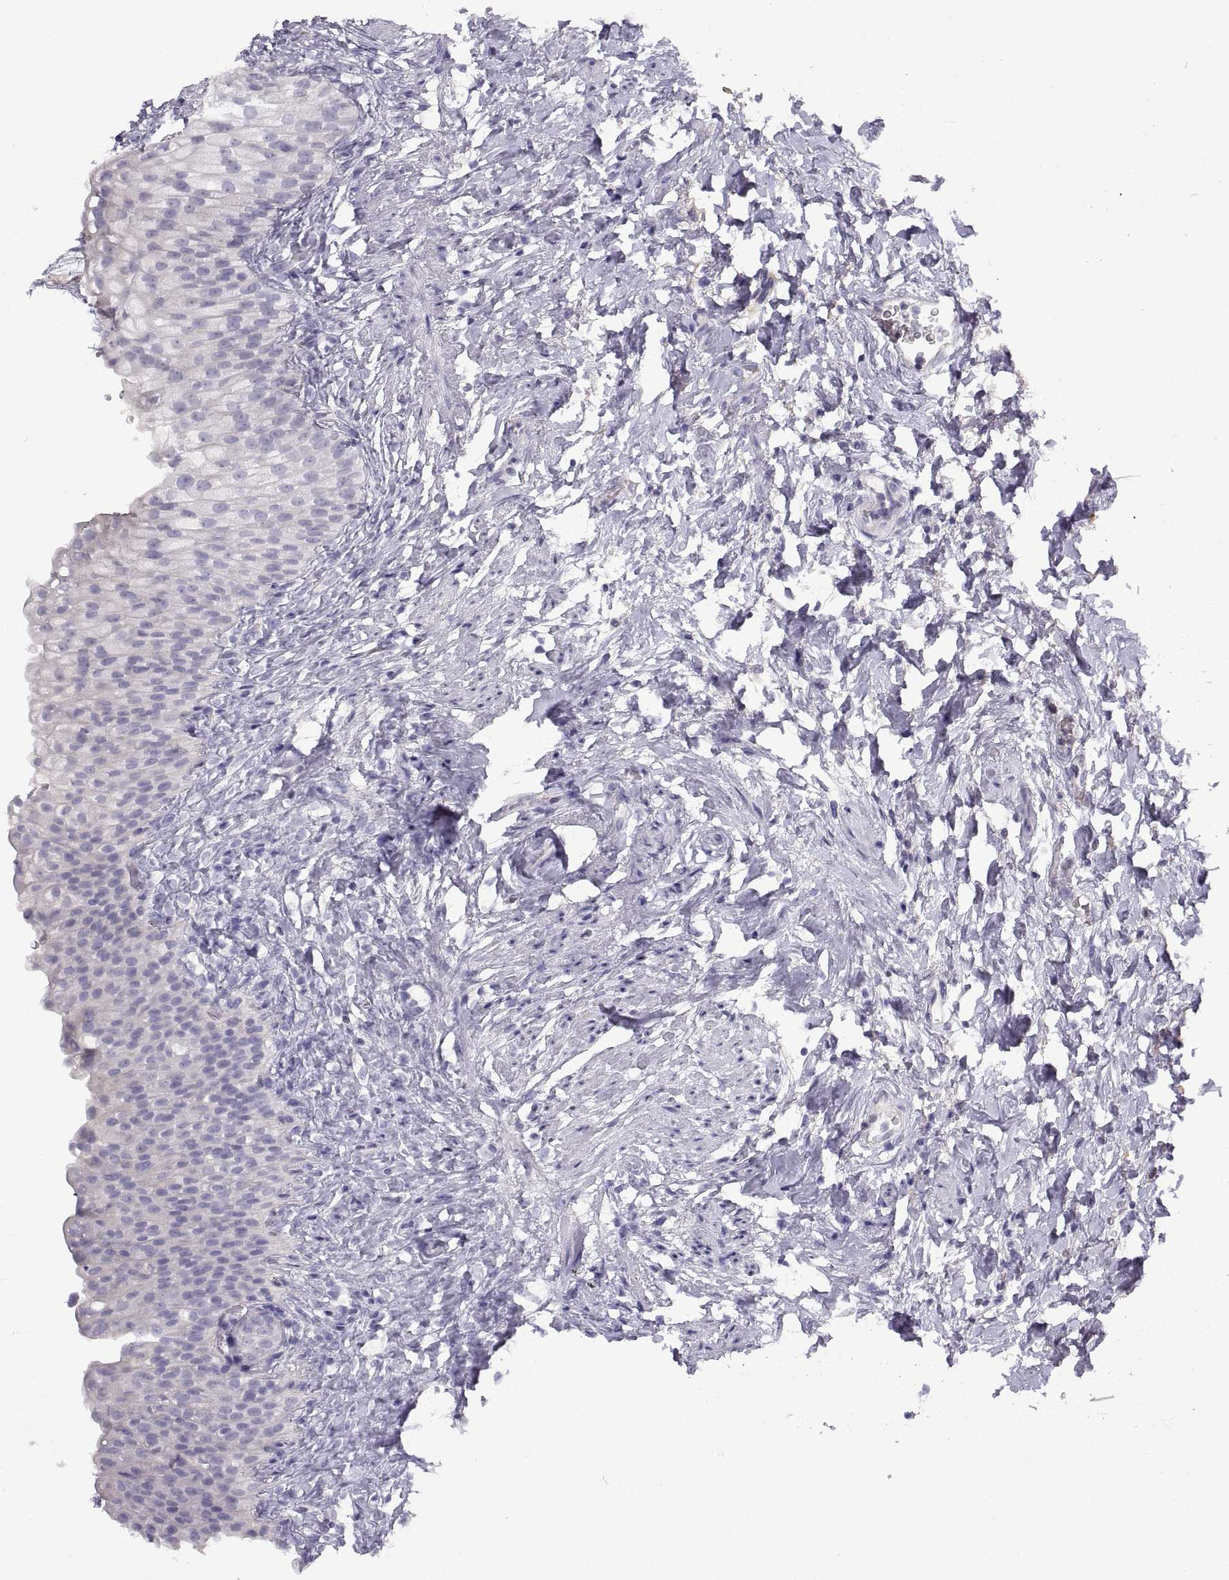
{"staining": {"intensity": "negative", "quantity": "none", "location": "none"}, "tissue": "urinary bladder", "cell_type": "Urothelial cells", "image_type": "normal", "snomed": [{"axis": "morphology", "description": "Normal tissue, NOS"}, {"axis": "topography", "description": "Urinary bladder"}], "caption": "IHC of normal urinary bladder exhibits no positivity in urothelial cells.", "gene": "CRYBB3", "patient": {"sex": "male", "age": 76}}